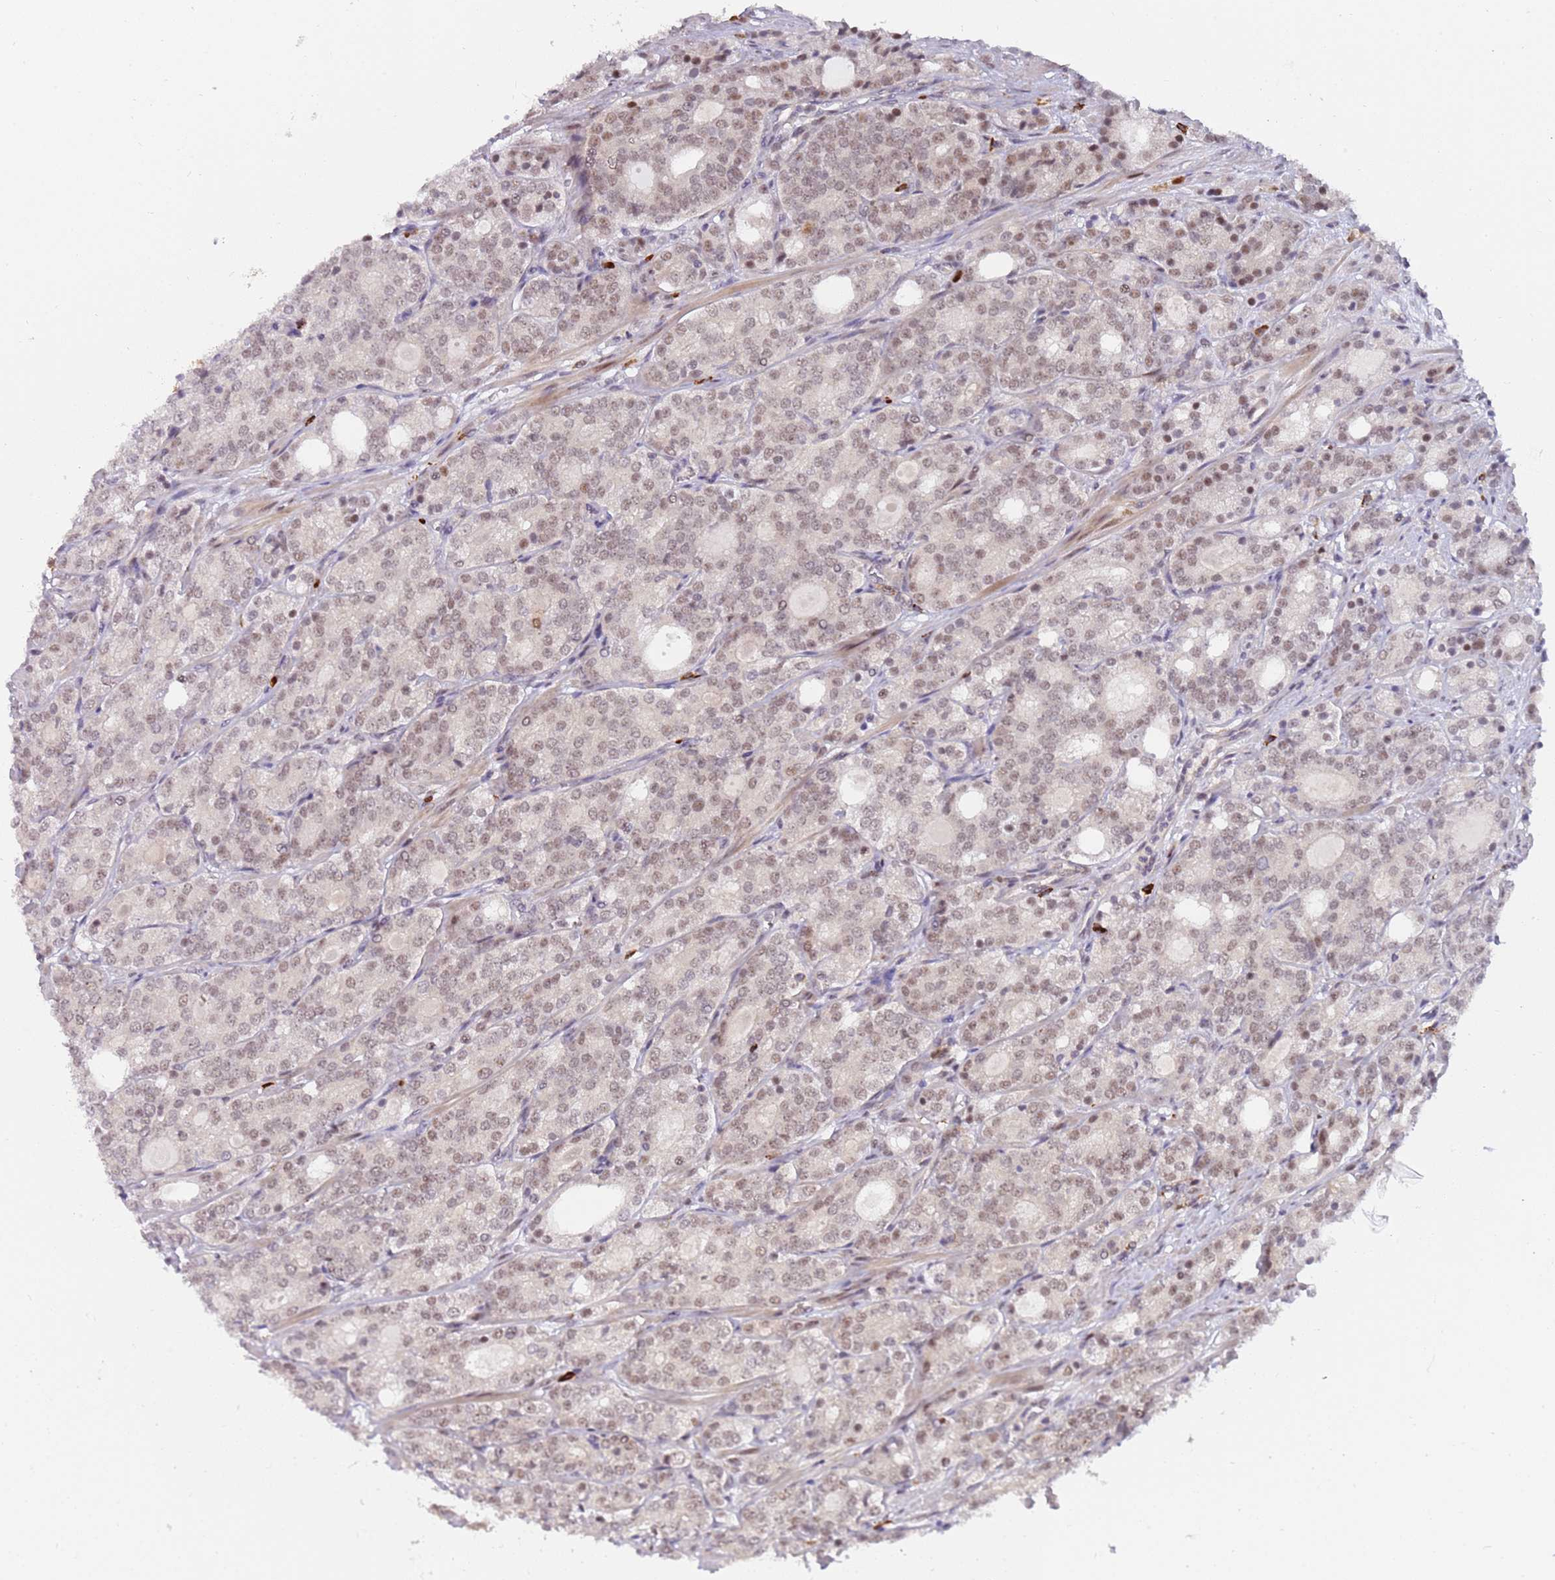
{"staining": {"intensity": "moderate", "quantity": "25%-75%", "location": "nuclear"}, "tissue": "prostate cancer", "cell_type": "Tumor cells", "image_type": "cancer", "snomed": [{"axis": "morphology", "description": "Adenocarcinoma, High grade"}, {"axis": "topography", "description": "Prostate"}], "caption": "Tumor cells exhibit medium levels of moderate nuclear positivity in about 25%-75% of cells in human prostate cancer. (IHC, brightfield microscopy, high magnification).", "gene": "LGALSL", "patient": {"sex": "male", "age": 64}}